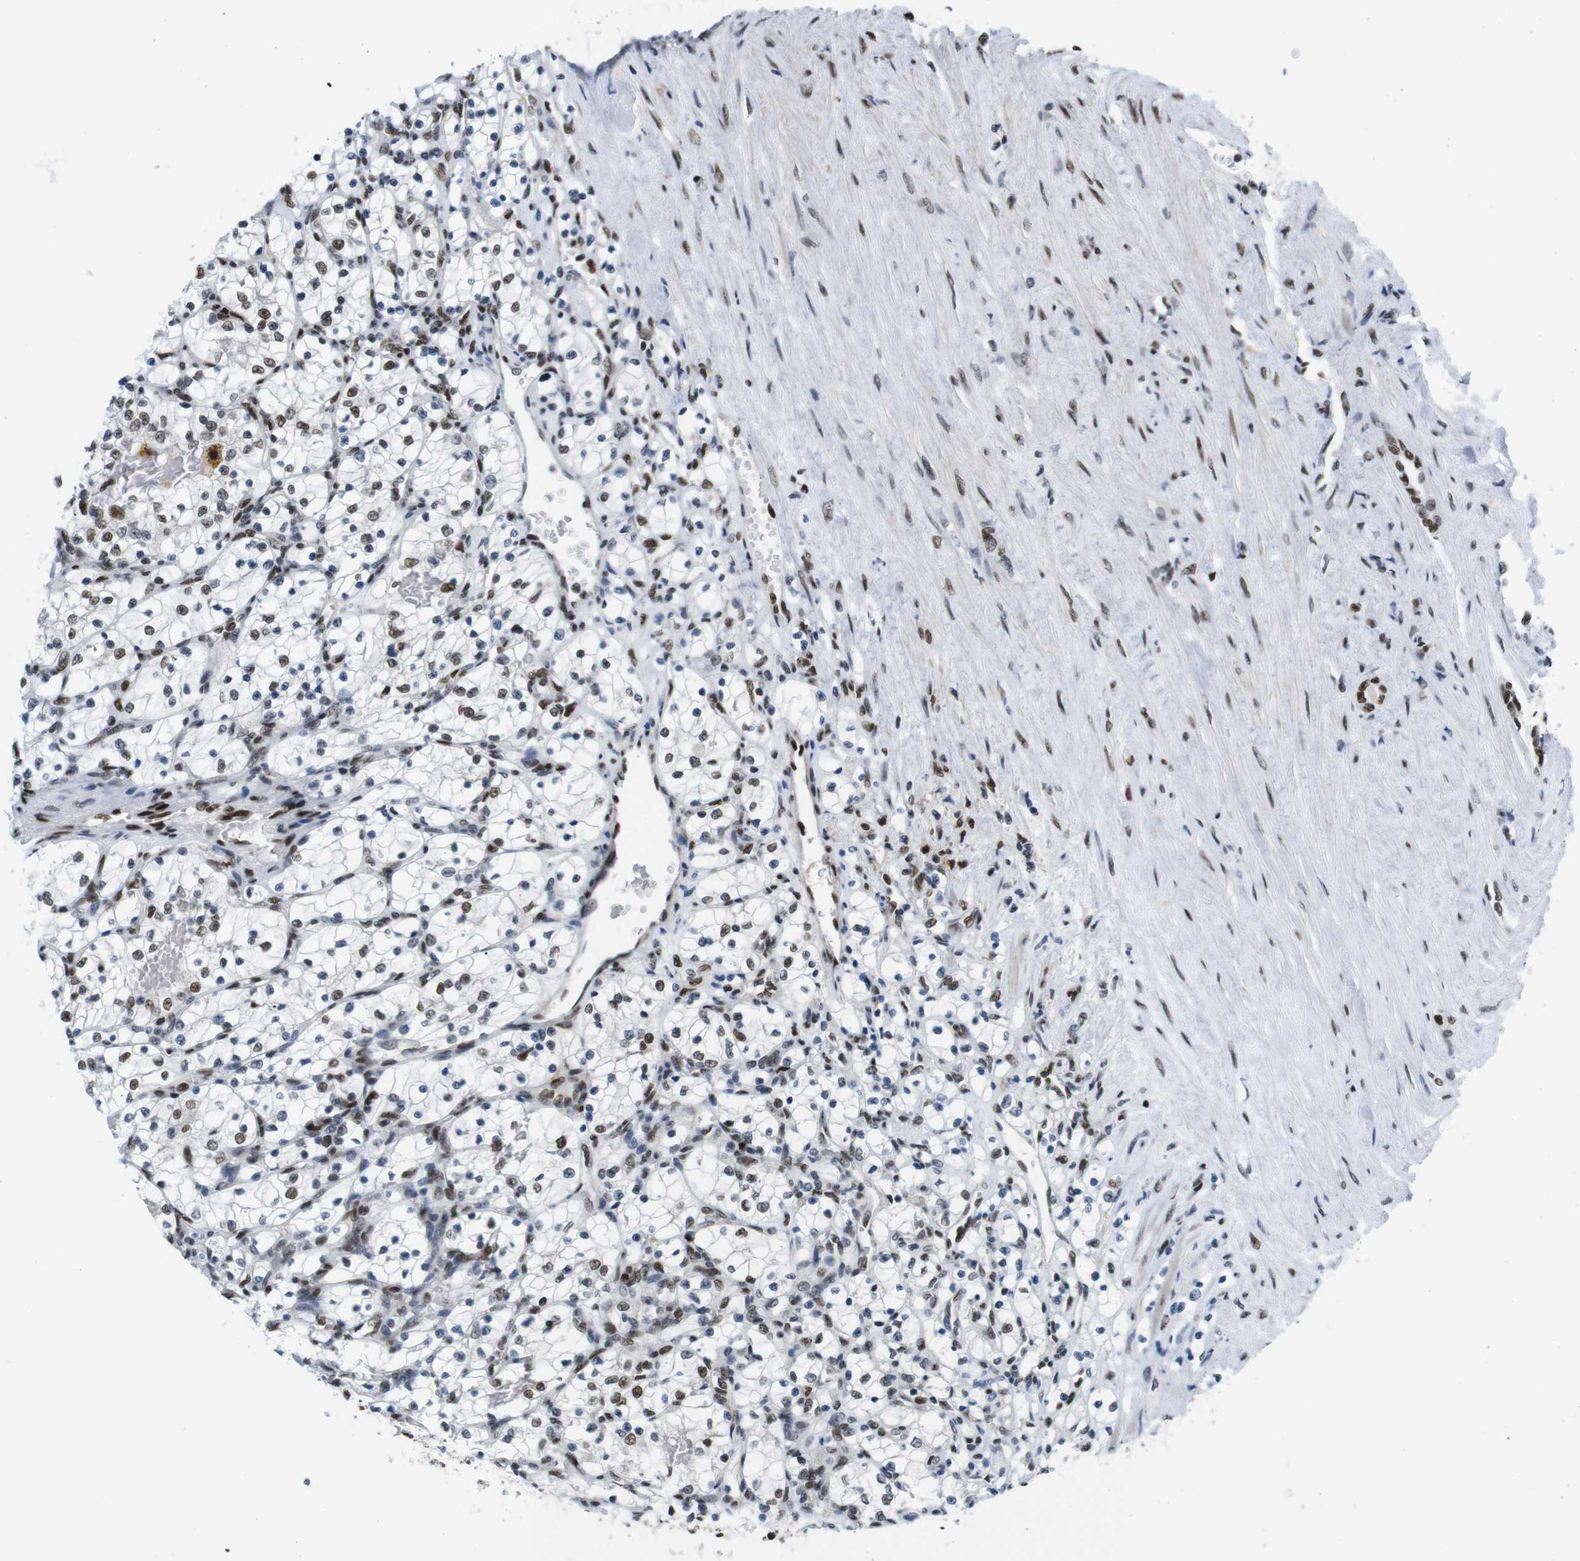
{"staining": {"intensity": "moderate", "quantity": "25%-75%", "location": "nuclear"}, "tissue": "renal cancer", "cell_type": "Tumor cells", "image_type": "cancer", "snomed": [{"axis": "morphology", "description": "Adenocarcinoma, NOS"}, {"axis": "topography", "description": "Kidney"}], "caption": "This image exhibits IHC staining of human adenocarcinoma (renal), with medium moderate nuclear staining in approximately 25%-75% of tumor cells.", "gene": "PSME3", "patient": {"sex": "female", "age": 69}}